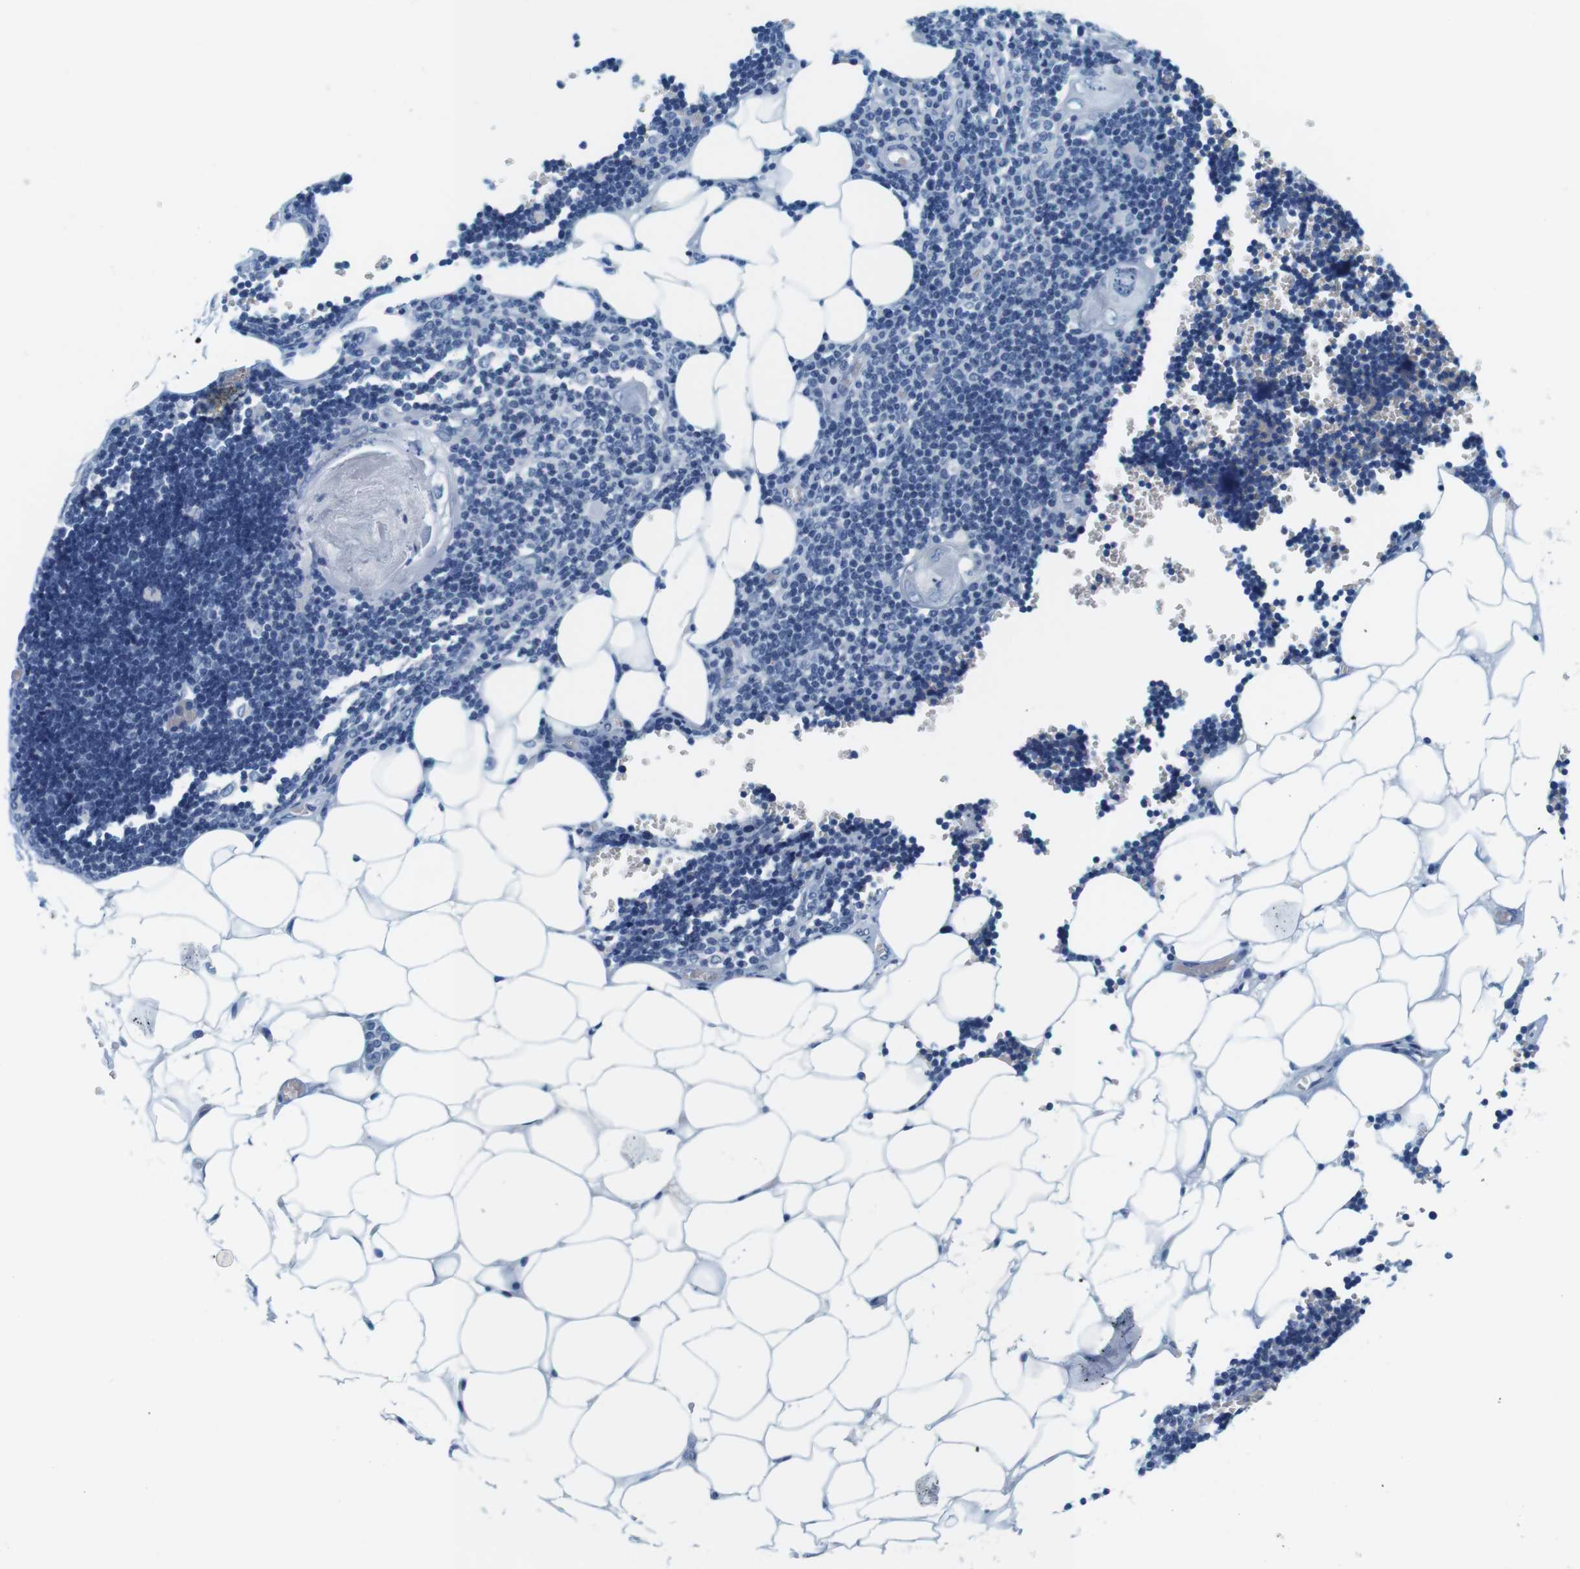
{"staining": {"intensity": "negative", "quantity": "none", "location": "none"}, "tissue": "lymph node", "cell_type": "Germinal center cells", "image_type": "normal", "snomed": [{"axis": "morphology", "description": "Normal tissue, NOS"}, {"axis": "topography", "description": "Lymph node"}], "caption": "Germinal center cells show no significant protein staining in normal lymph node. (DAB (3,3'-diaminobenzidine) IHC visualized using brightfield microscopy, high magnification).", "gene": "CYP2C9", "patient": {"sex": "male", "age": 33}}